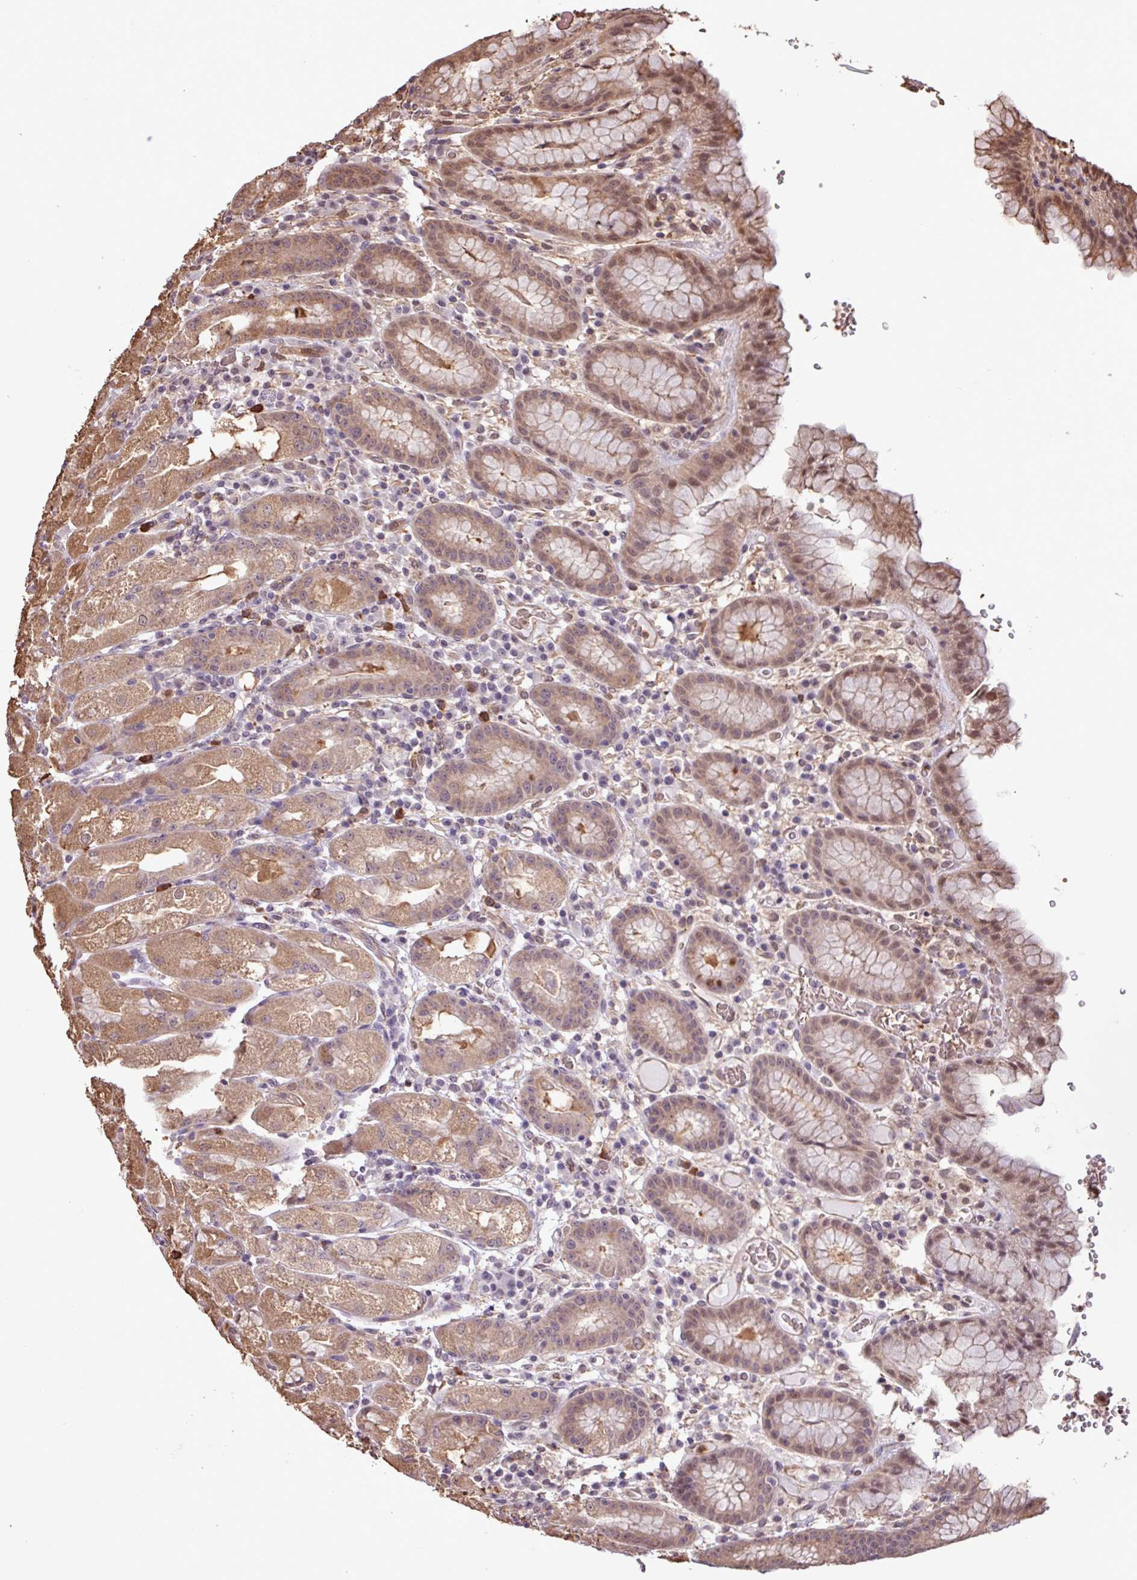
{"staining": {"intensity": "moderate", "quantity": "25%-75%", "location": "cytoplasmic/membranous,nuclear"}, "tissue": "stomach", "cell_type": "Glandular cells", "image_type": "normal", "snomed": [{"axis": "morphology", "description": "Normal tissue, NOS"}, {"axis": "topography", "description": "Stomach, upper"}], "caption": "This is a photomicrograph of immunohistochemistry (IHC) staining of normal stomach, which shows moderate positivity in the cytoplasmic/membranous,nuclear of glandular cells.", "gene": "CHST11", "patient": {"sex": "male", "age": 52}}